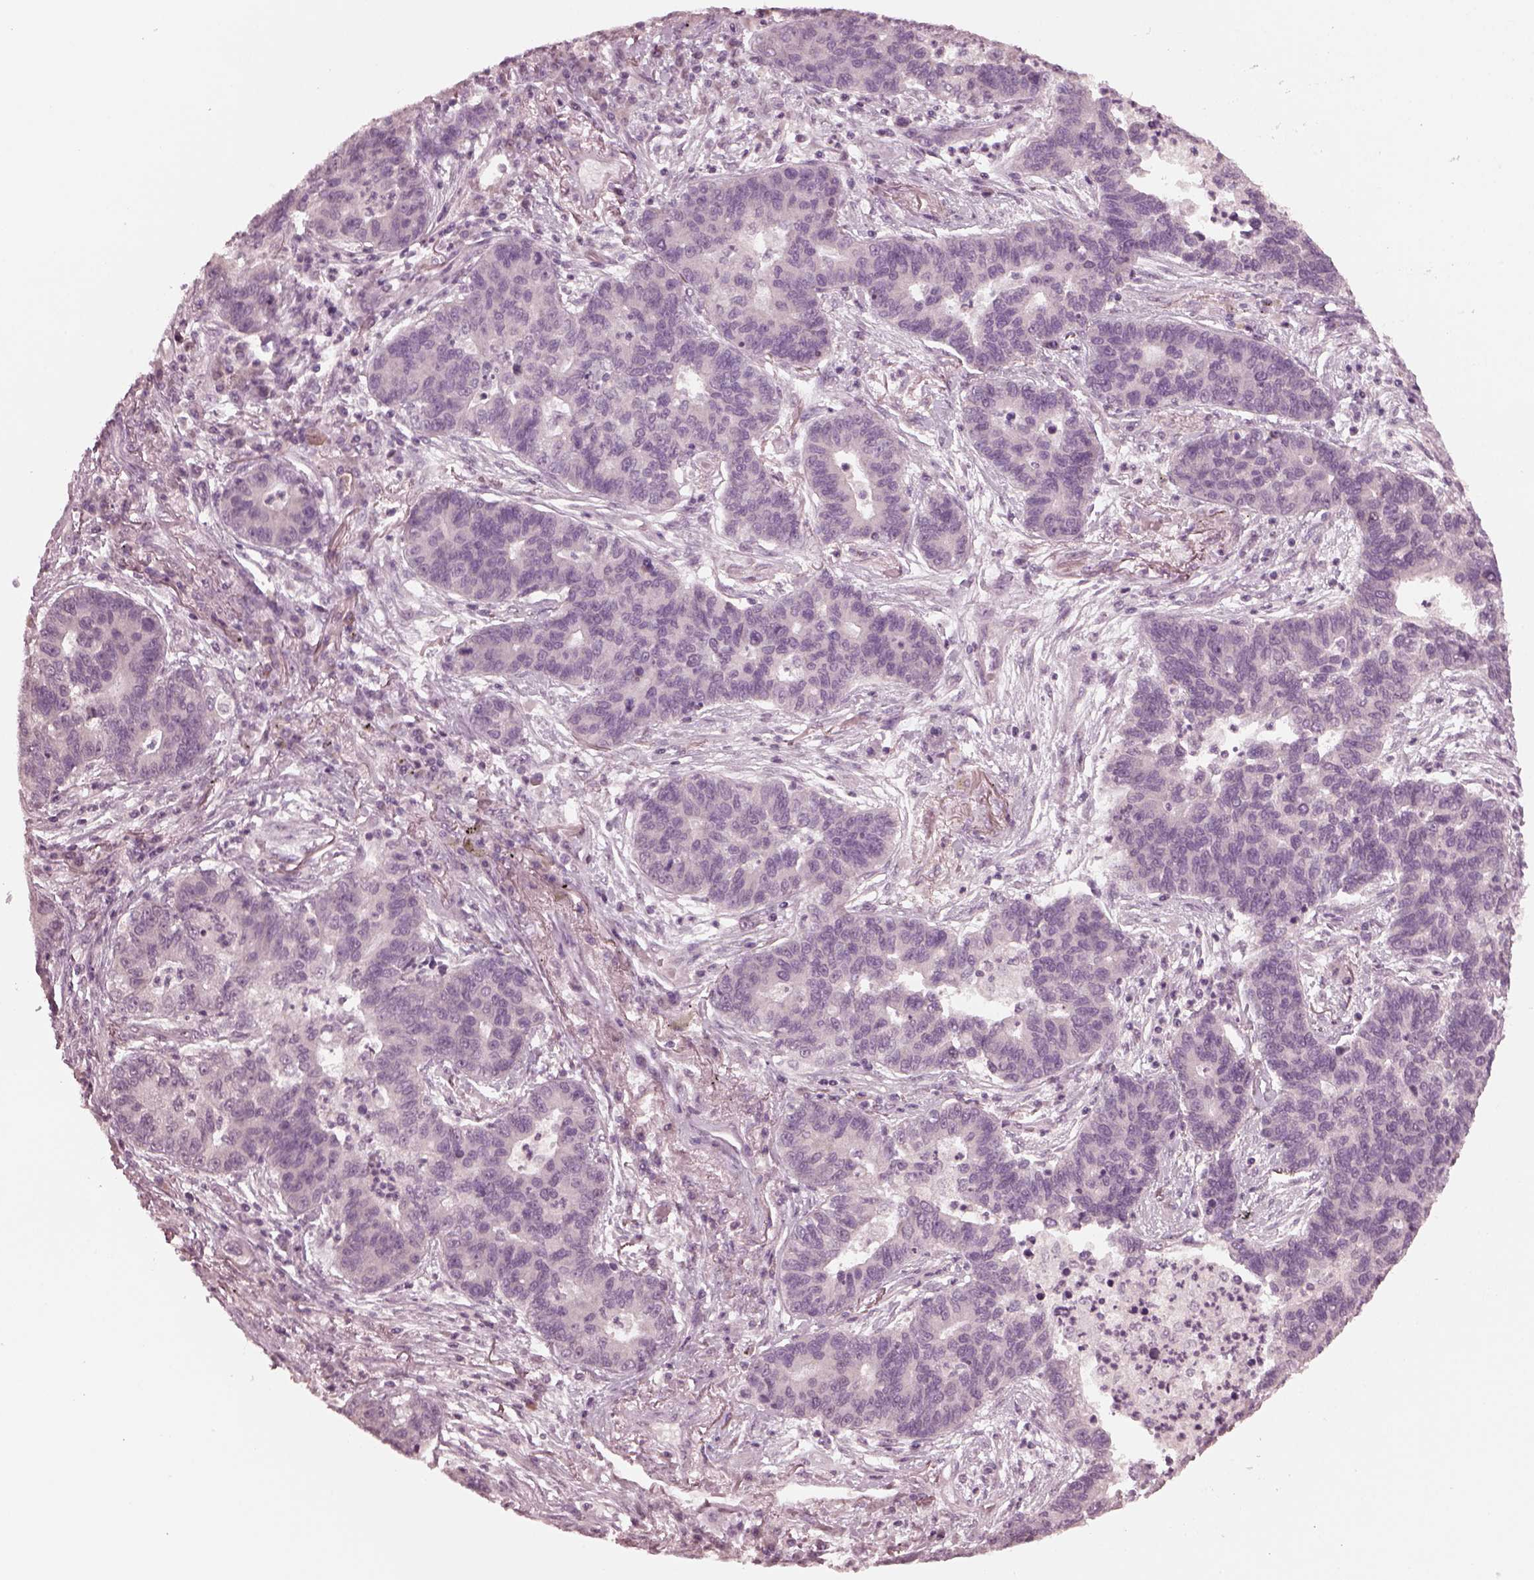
{"staining": {"intensity": "negative", "quantity": "none", "location": "none"}, "tissue": "lung cancer", "cell_type": "Tumor cells", "image_type": "cancer", "snomed": [{"axis": "morphology", "description": "Adenocarcinoma, NOS"}, {"axis": "topography", "description": "Lung"}], "caption": "Tumor cells are negative for brown protein staining in lung cancer. (Stains: DAB (3,3'-diaminobenzidine) IHC with hematoxylin counter stain, Microscopy: brightfield microscopy at high magnification).", "gene": "RGS7", "patient": {"sex": "female", "age": 57}}